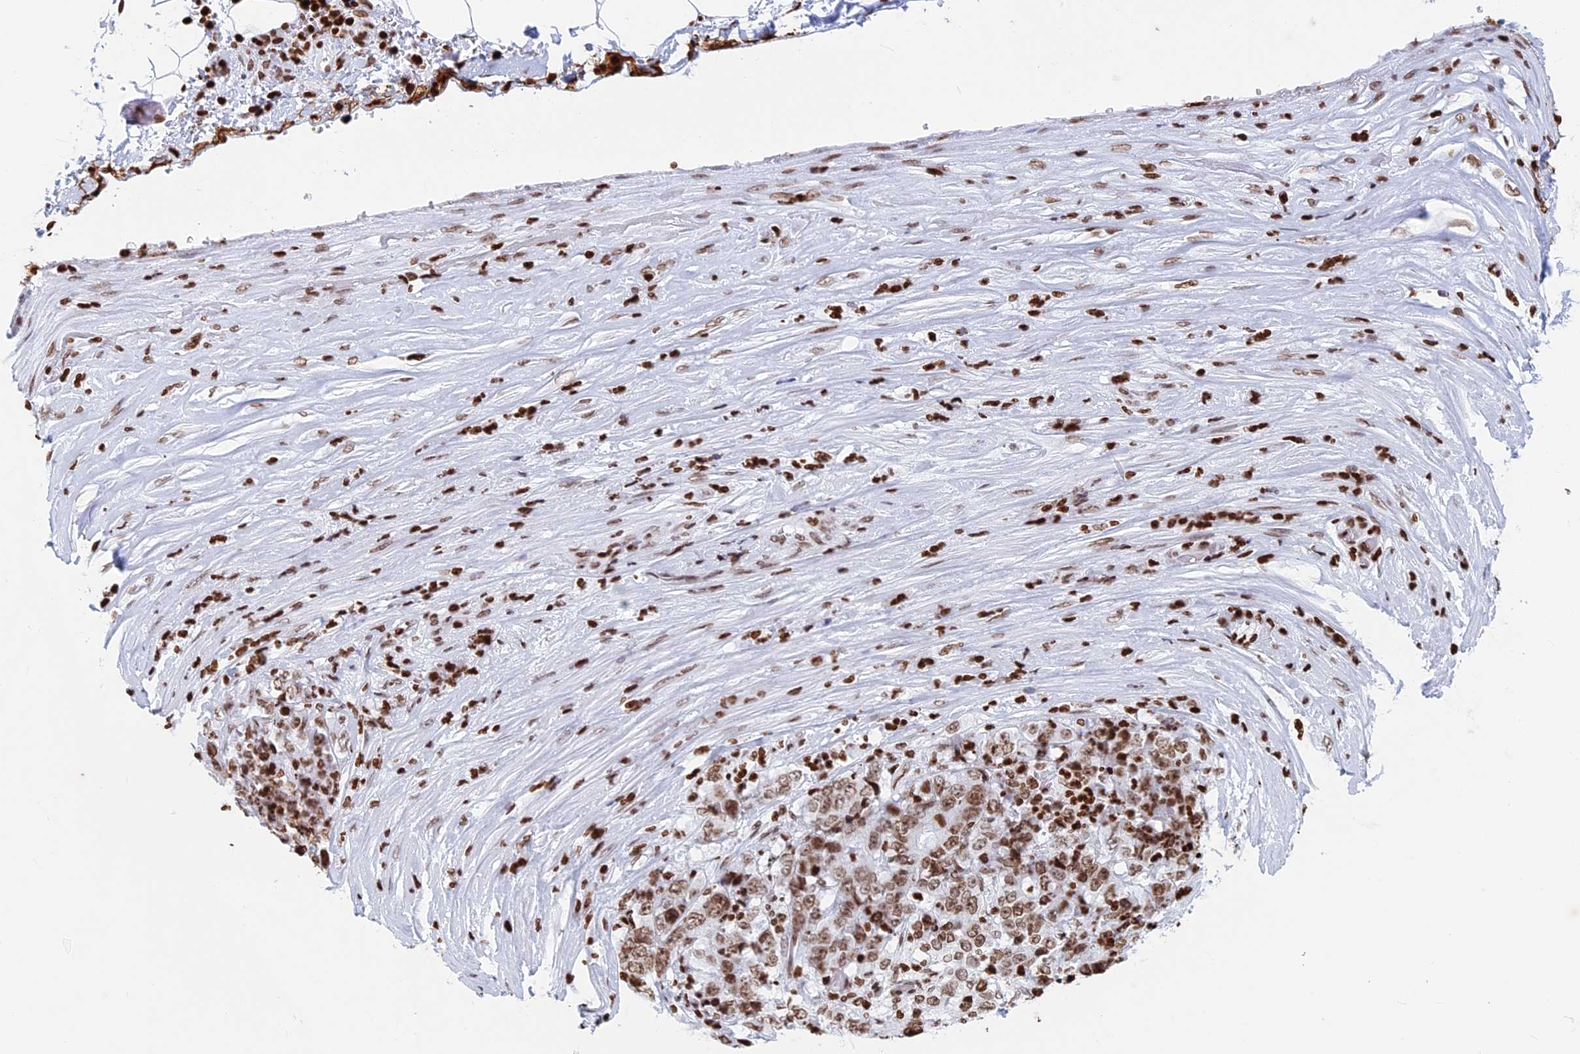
{"staining": {"intensity": "moderate", "quantity": ">75%", "location": "nuclear"}, "tissue": "stomach cancer", "cell_type": "Tumor cells", "image_type": "cancer", "snomed": [{"axis": "morphology", "description": "Adenocarcinoma, NOS"}, {"axis": "topography", "description": "Stomach"}], "caption": "Approximately >75% of tumor cells in human adenocarcinoma (stomach) demonstrate moderate nuclear protein positivity as visualized by brown immunohistochemical staining.", "gene": "APOBEC3A", "patient": {"sex": "male", "age": 59}}